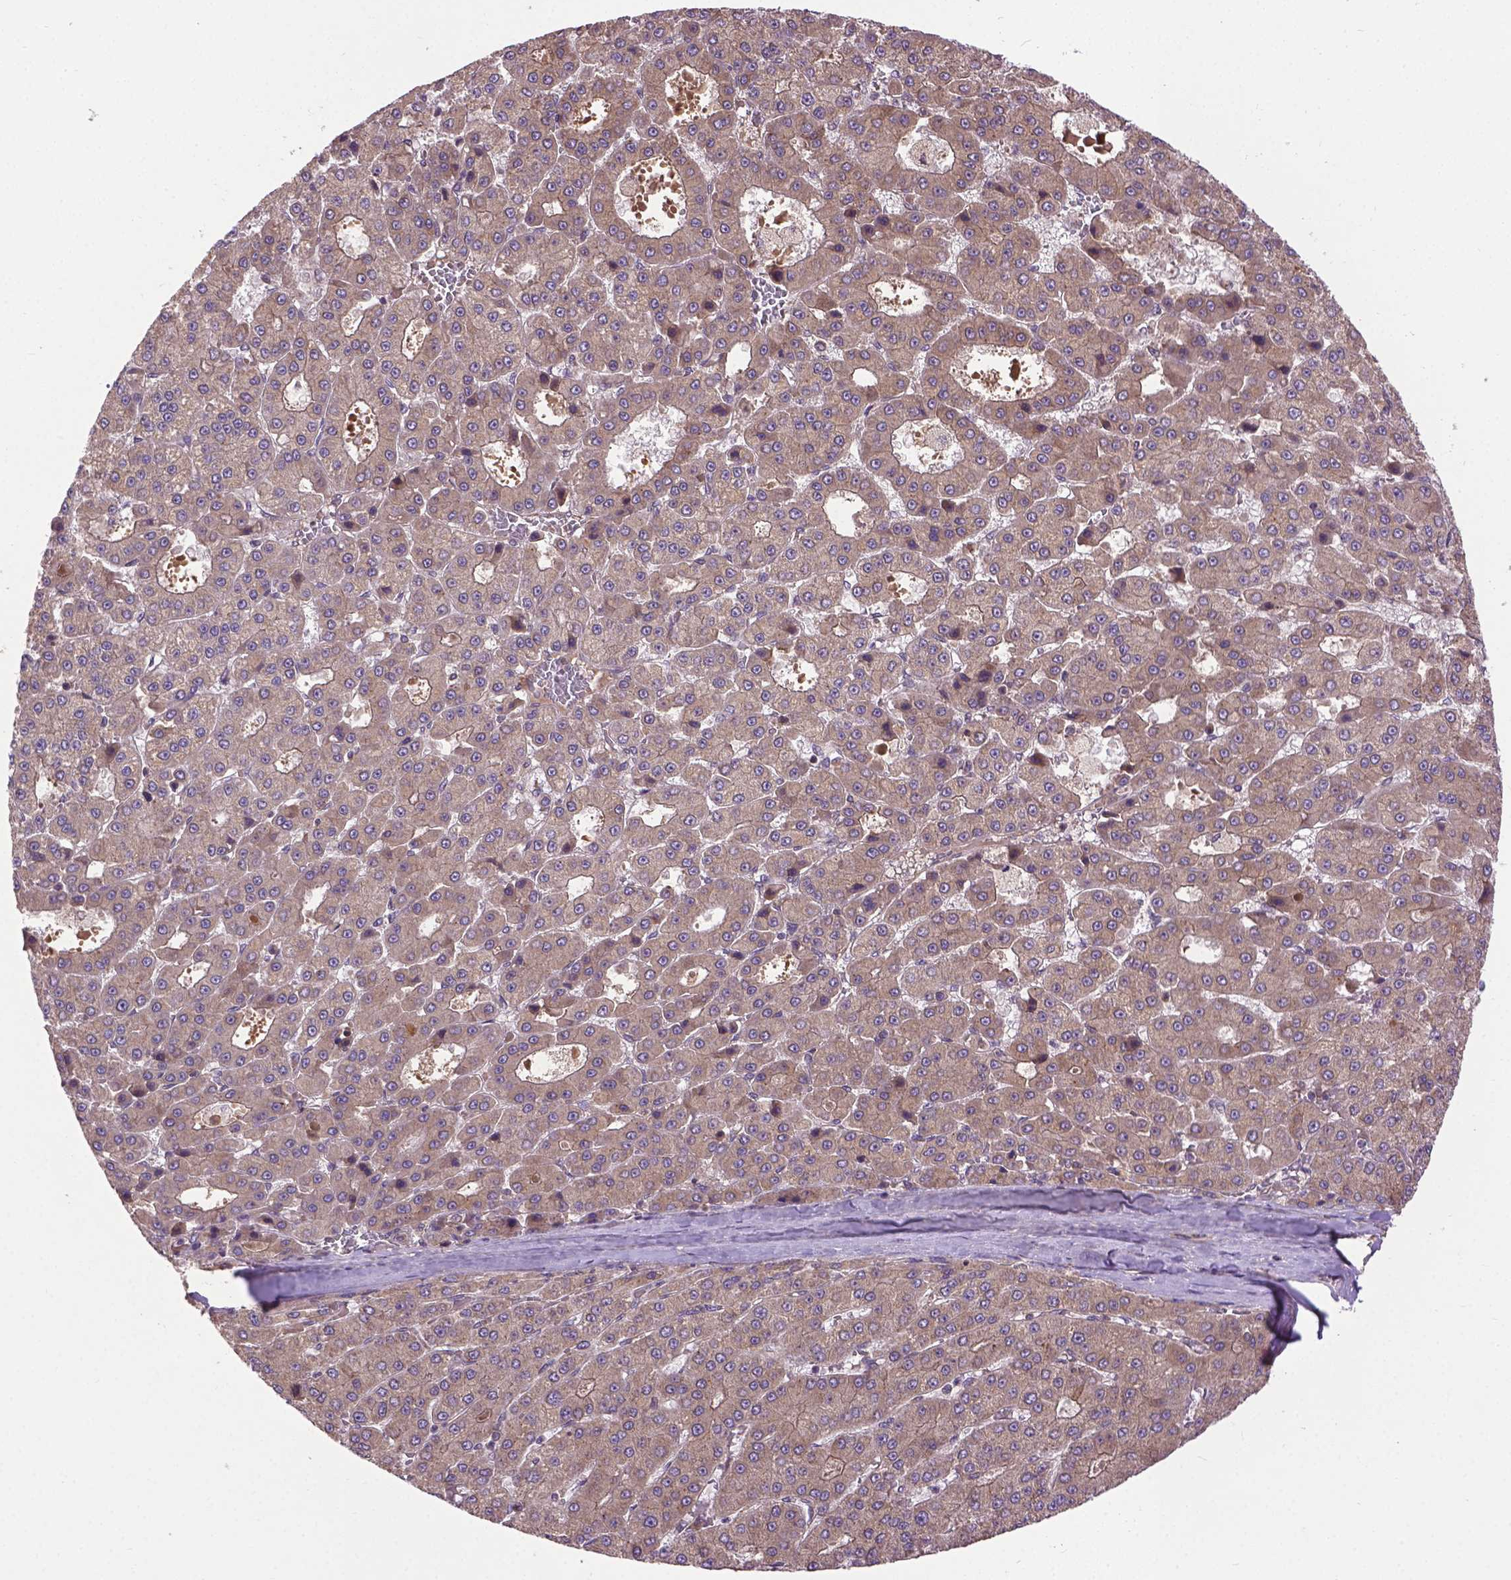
{"staining": {"intensity": "weak", "quantity": ">75%", "location": "cytoplasmic/membranous"}, "tissue": "liver cancer", "cell_type": "Tumor cells", "image_type": "cancer", "snomed": [{"axis": "morphology", "description": "Carcinoma, Hepatocellular, NOS"}, {"axis": "topography", "description": "Liver"}], "caption": "Immunohistochemical staining of liver hepatocellular carcinoma shows low levels of weak cytoplasmic/membranous protein expression in about >75% of tumor cells.", "gene": "ZNF616", "patient": {"sex": "male", "age": 70}}